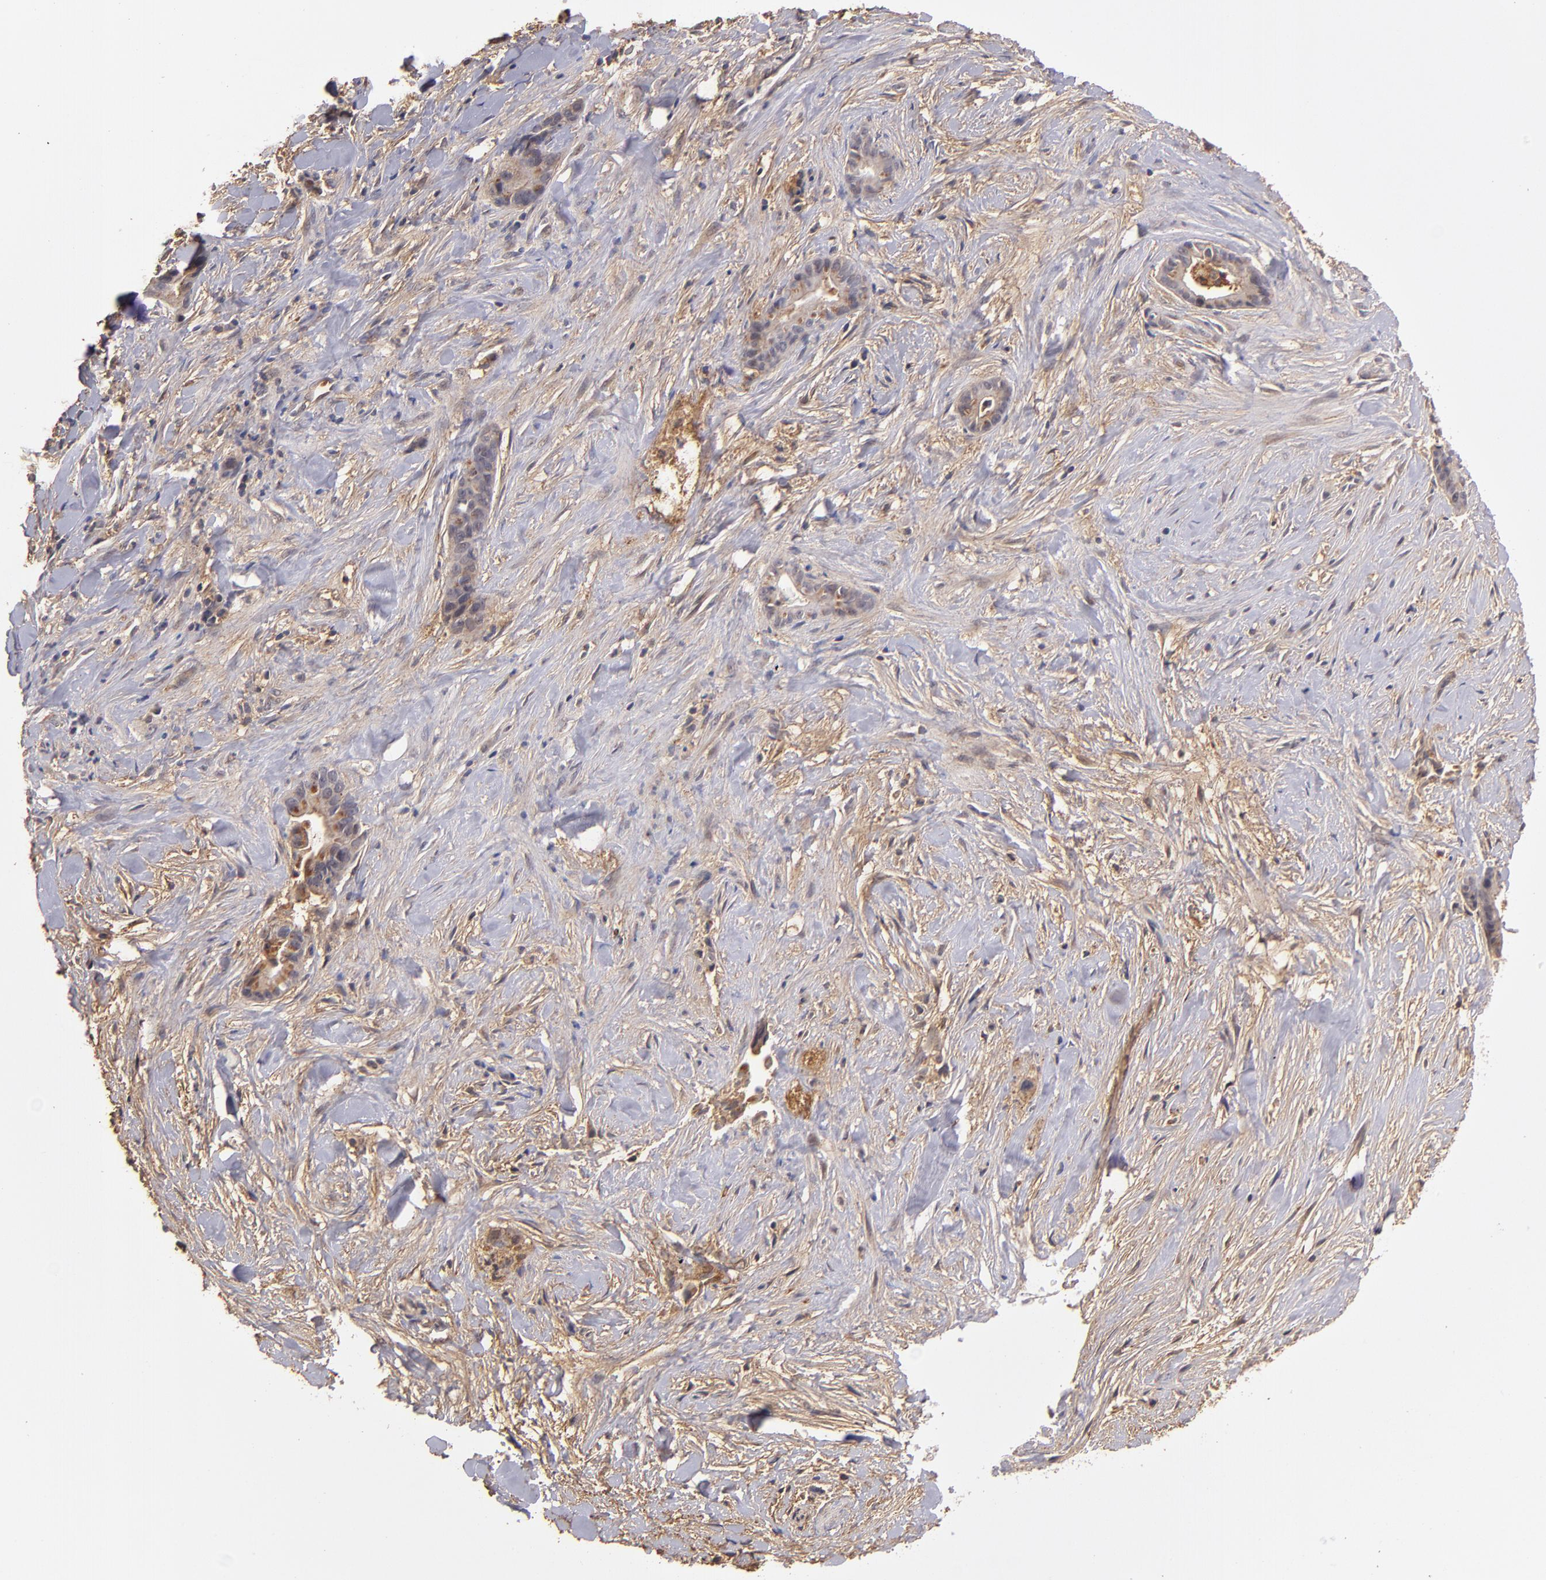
{"staining": {"intensity": "moderate", "quantity": ">75%", "location": "cytoplasmic/membranous"}, "tissue": "liver cancer", "cell_type": "Tumor cells", "image_type": "cancer", "snomed": [{"axis": "morphology", "description": "Cholangiocarcinoma"}, {"axis": "topography", "description": "Liver"}], "caption": "A photomicrograph of human liver cancer (cholangiocarcinoma) stained for a protein reveals moderate cytoplasmic/membranous brown staining in tumor cells. (Brightfield microscopy of DAB IHC at high magnification).", "gene": "ZFYVE1", "patient": {"sex": "female", "age": 55}}